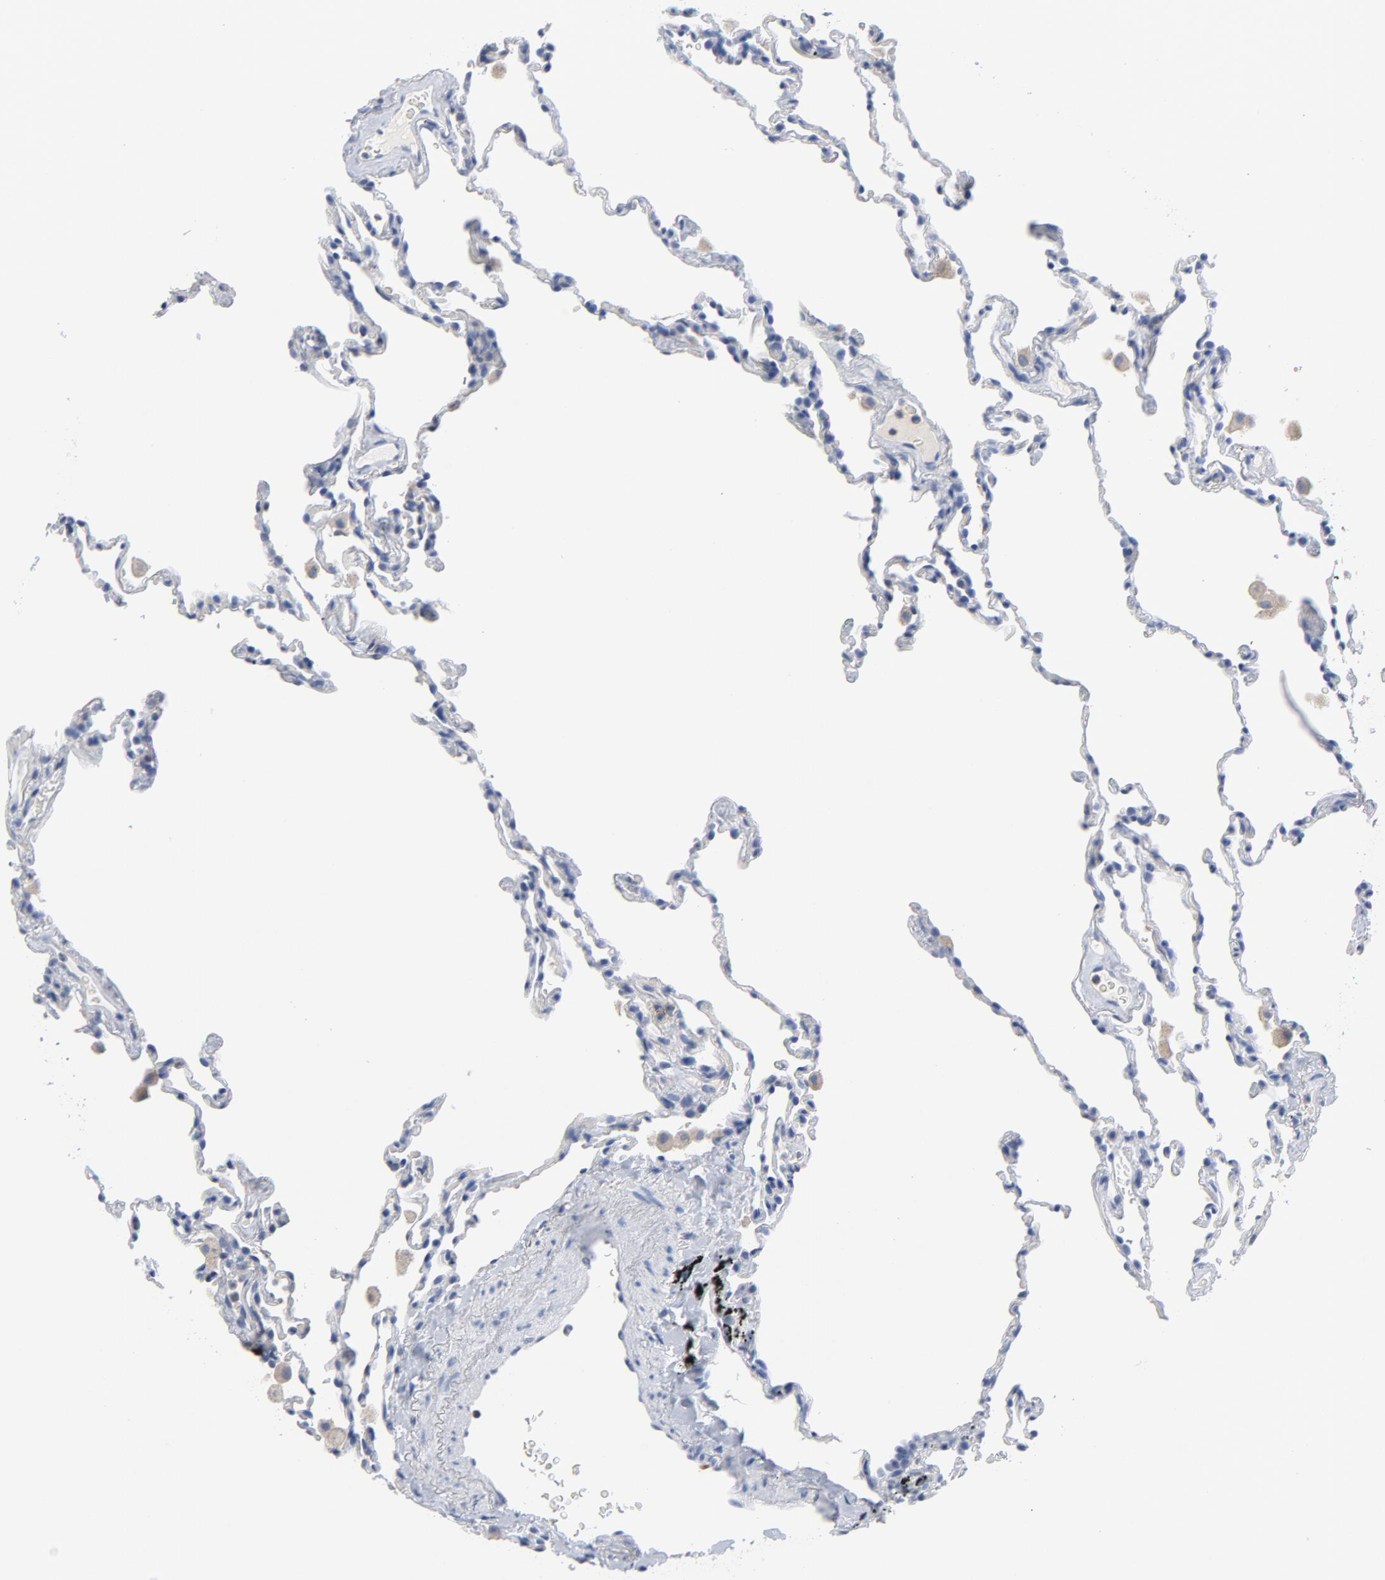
{"staining": {"intensity": "negative", "quantity": "none", "location": "none"}, "tissue": "lung", "cell_type": "Alveolar cells", "image_type": "normal", "snomed": [{"axis": "morphology", "description": "Normal tissue, NOS"}, {"axis": "morphology", "description": "Soft tissue tumor metastatic"}, {"axis": "topography", "description": "Lung"}], "caption": "Immunohistochemistry (IHC) micrograph of unremarkable lung stained for a protein (brown), which demonstrates no positivity in alveolar cells. Brightfield microscopy of immunohistochemistry stained with DAB (3,3'-diaminobenzidine) (brown) and hematoxylin (blue), captured at high magnification.", "gene": "CDC20", "patient": {"sex": "male", "age": 59}}